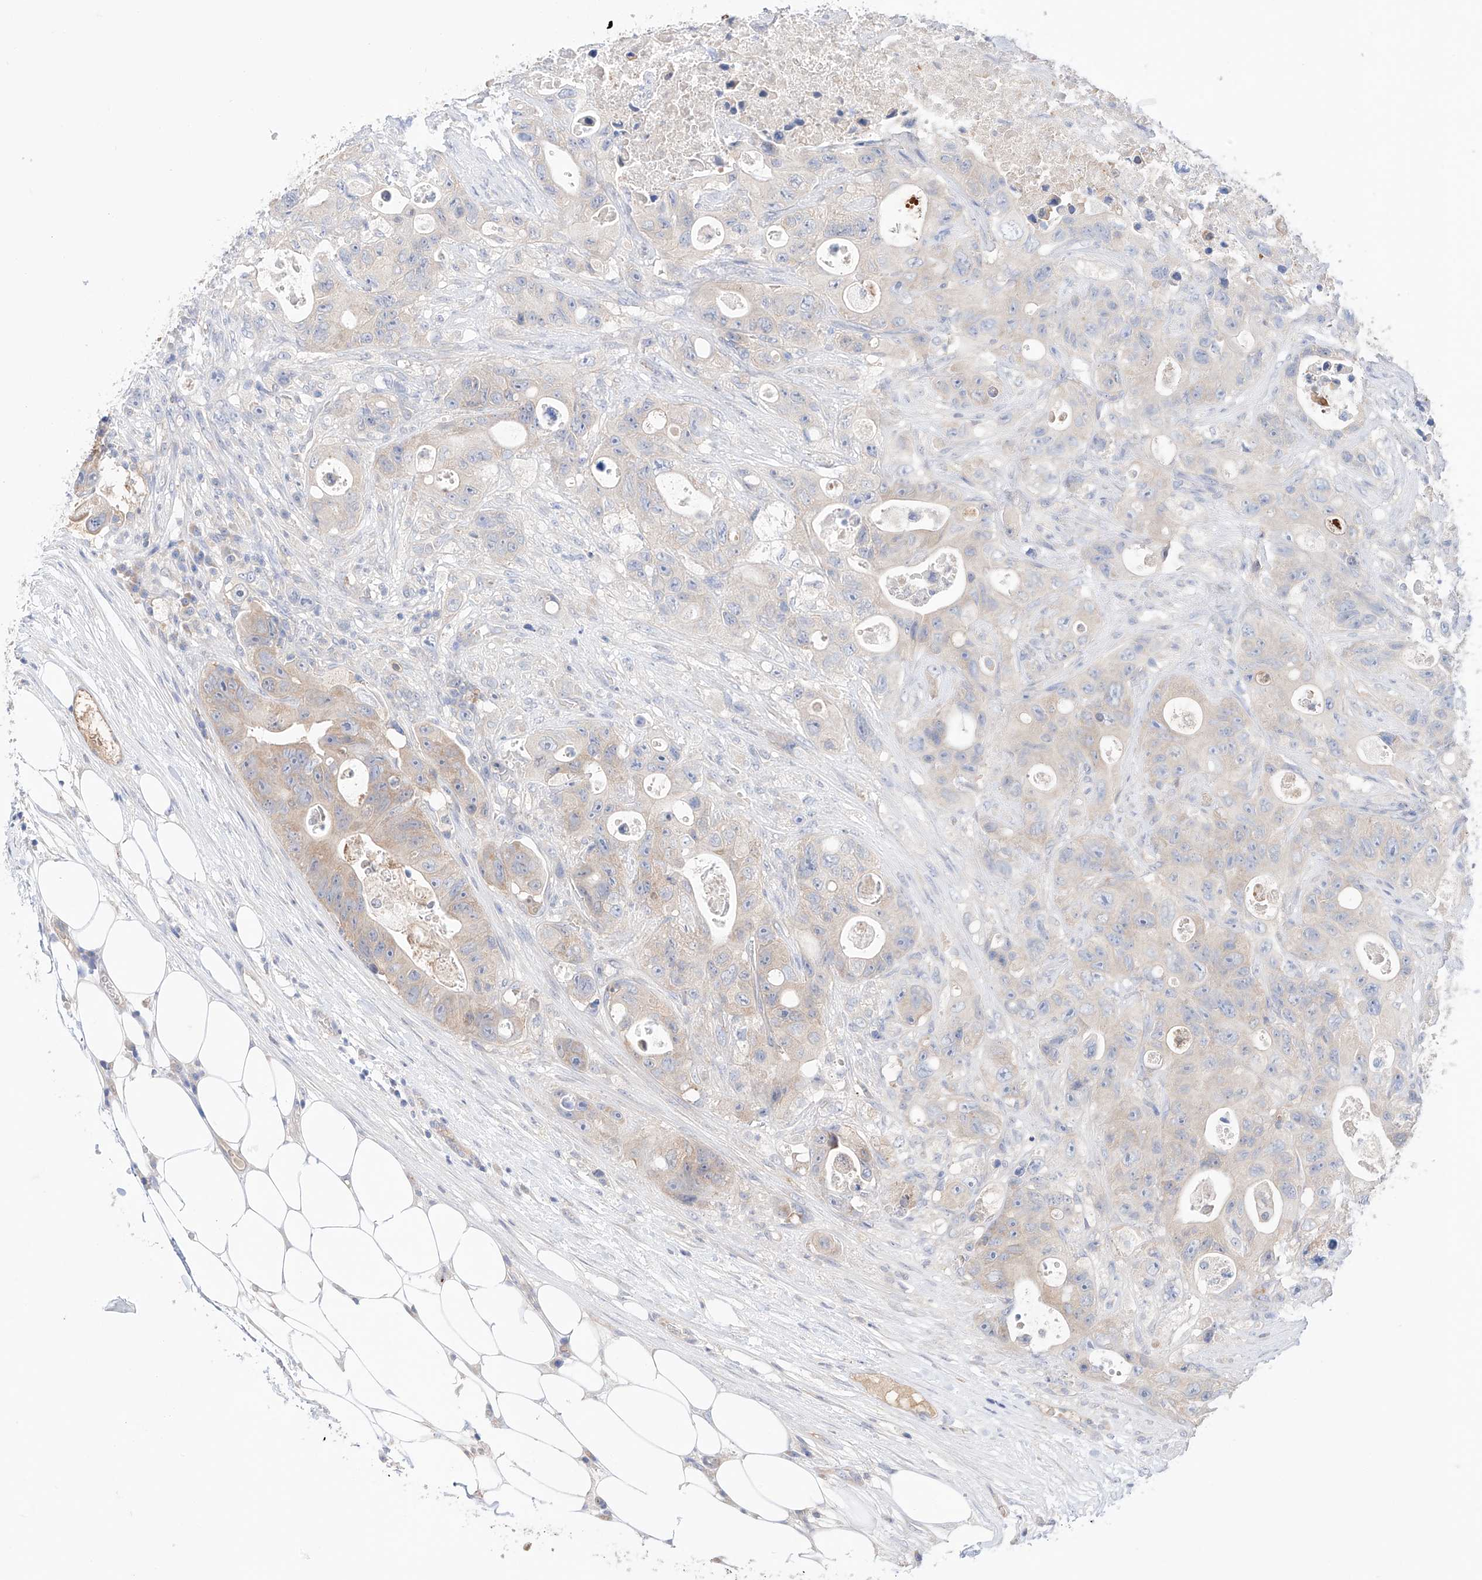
{"staining": {"intensity": "weak", "quantity": "<25%", "location": "cytoplasmic/membranous"}, "tissue": "colorectal cancer", "cell_type": "Tumor cells", "image_type": "cancer", "snomed": [{"axis": "morphology", "description": "Adenocarcinoma, NOS"}, {"axis": "topography", "description": "Colon"}], "caption": "Photomicrograph shows no protein positivity in tumor cells of colorectal cancer tissue.", "gene": "PGGT1B", "patient": {"sex": "female", "age": 46}}